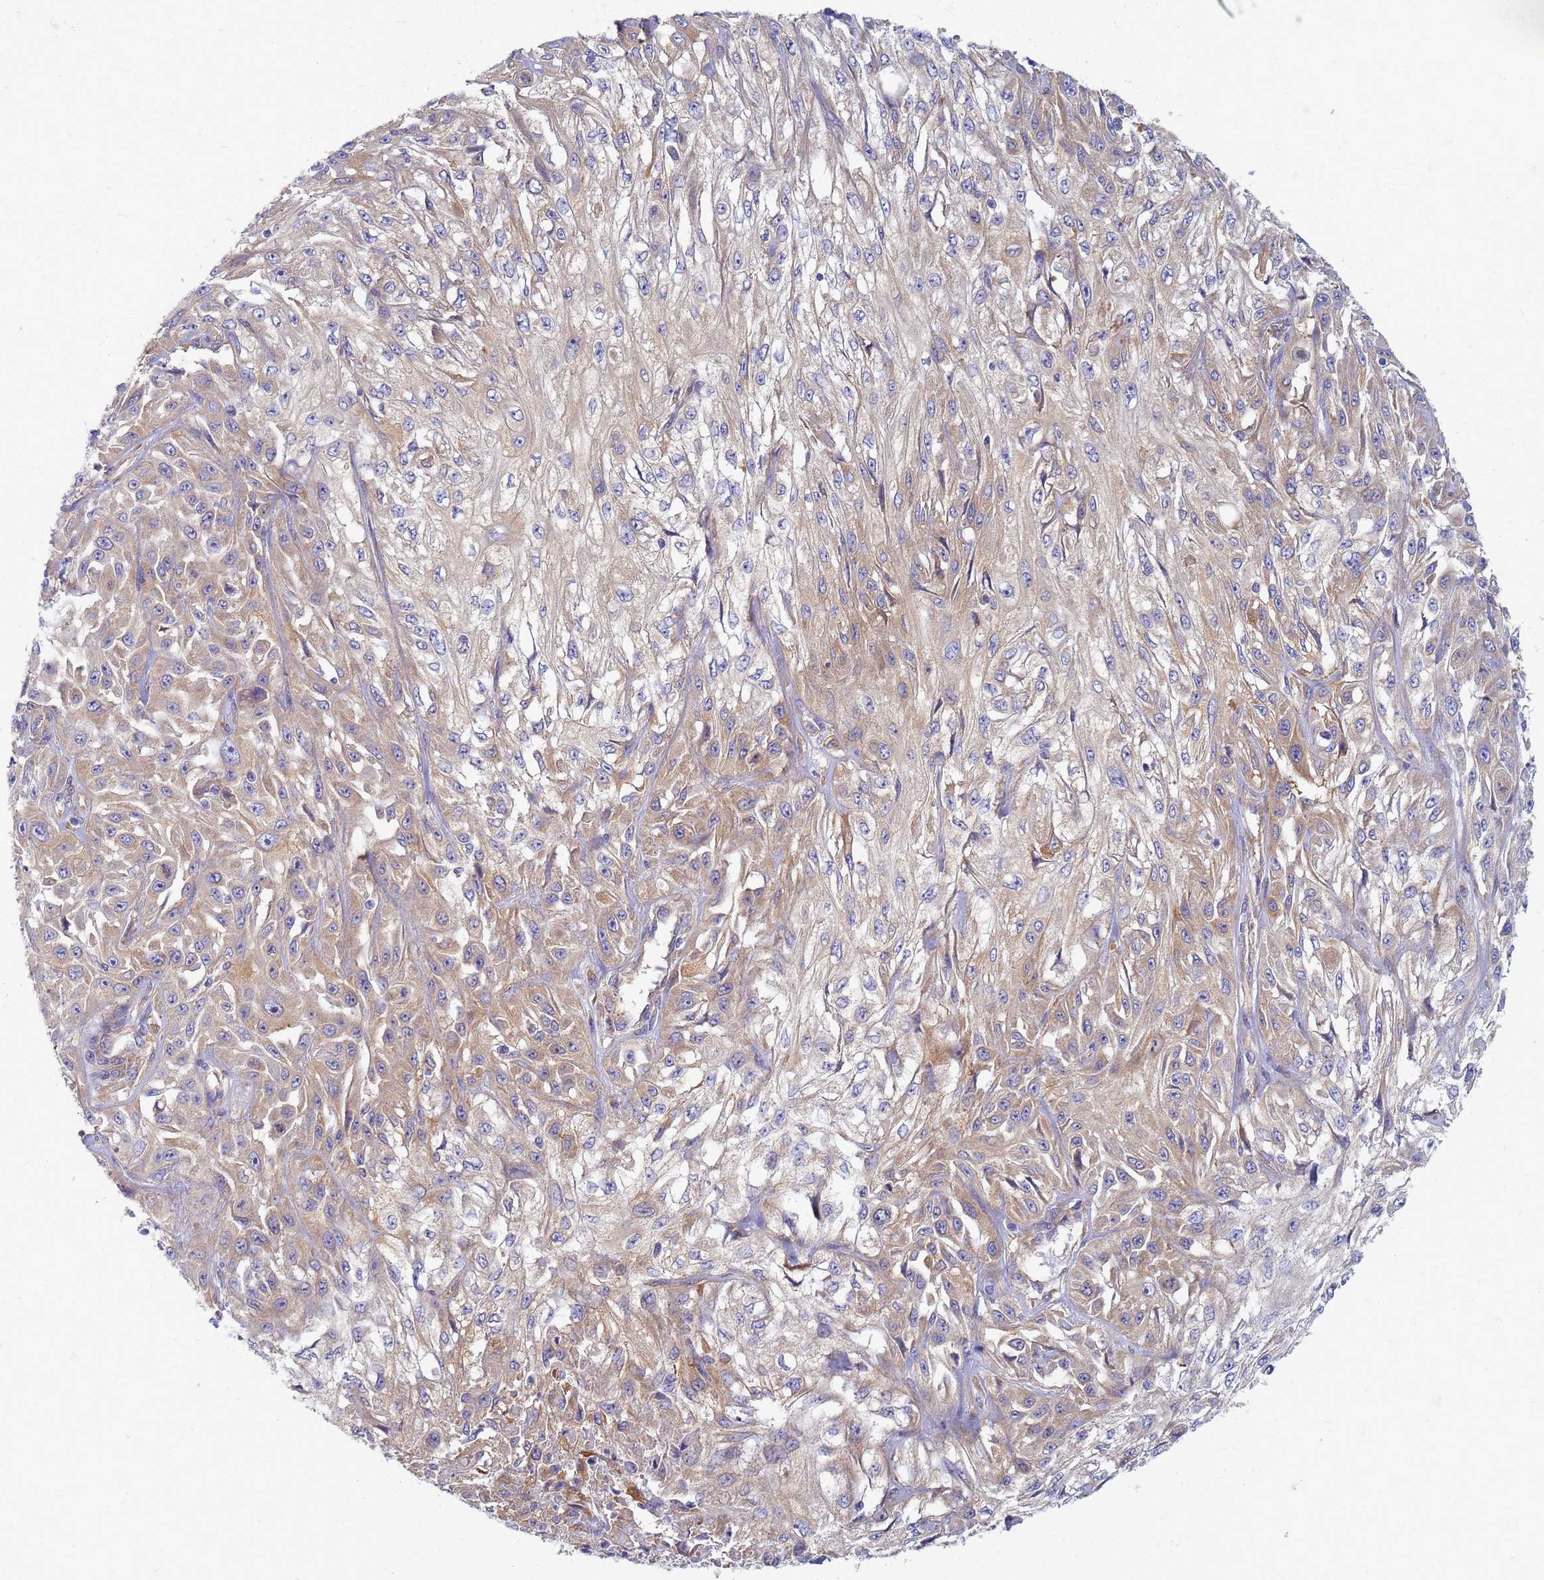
{"staining": {"intensity": "moderate", "quantity": "25%-75%", "location": "cytoplasmic/membranous"}, "tissue": "skin cancer", "cell_type": "Tumor cells", "image_type": "cancer", "snomed": [{"axis": "morphology", "description": "Squamous cell carcinoma, NOS"}, {"axis": "morphology", "description": "Squamous cell carcinoma, metastatic, NOS"}, {"axis": "topography", "description": "Skin"}, {"axis": "topography", "description": "Lymph node"}], "caption": "This is an image of IHC staining of skin cancer, which shows moderate staining in the cytoplasmic/membranous of tumor cells.", "gene": "EEA1", "patient": {"sex": "male", "age": 75}}